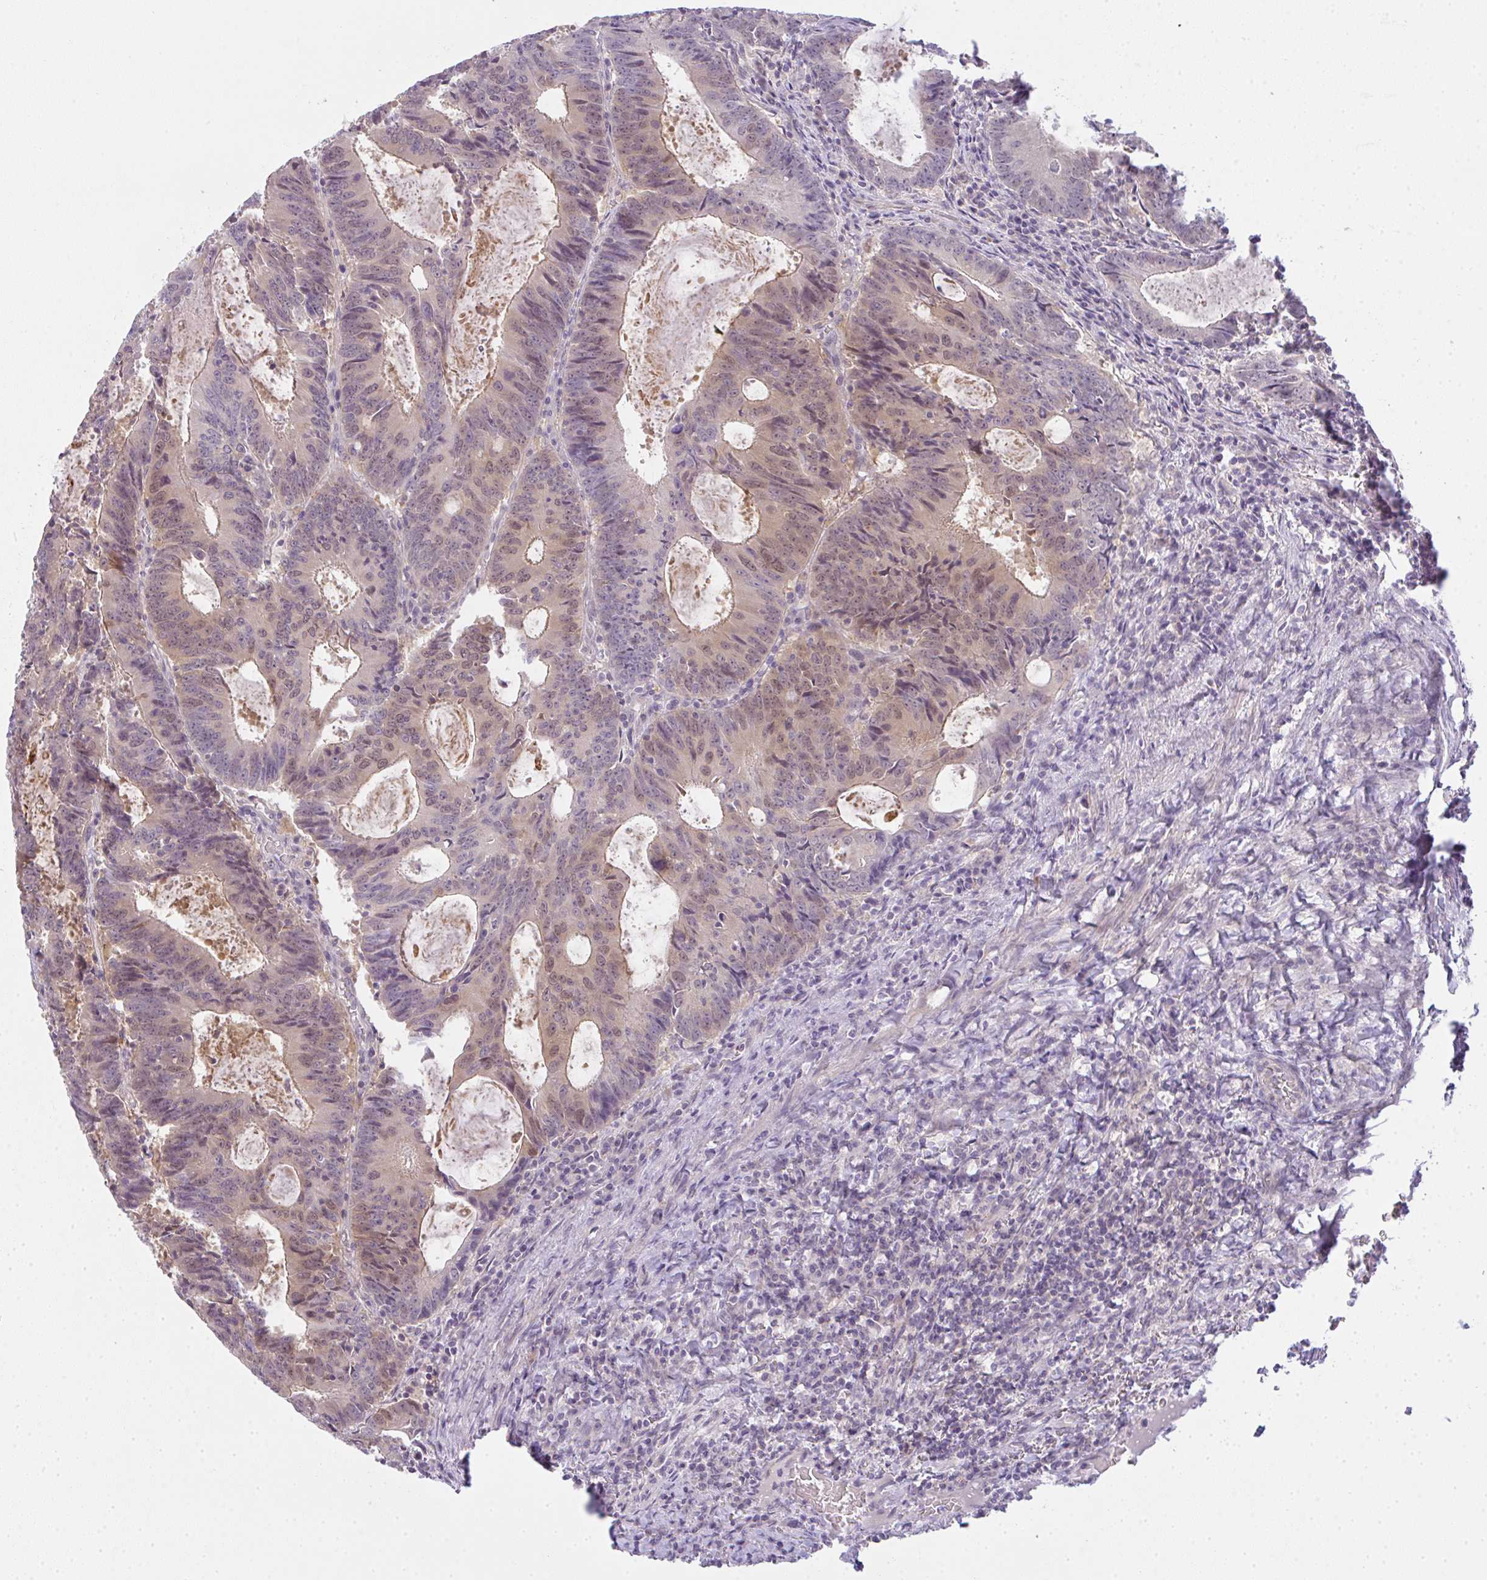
{"staining": {"intensity": "weak", "quantity": "<25%", "location": "nuclear"}, "tissue": "colorectal cancer", "cell_type": "Tumor cells", "image_type": "cancer", "snomed": [{"axis": "morphology", "description": "Adenocarcinoma, NOS"}, {"axis": "topography", "description": "Colon"}], "caption": "Tumor cells are negative for protein expression in human colorectal cancer (adenocarcinoma).", "gene": "CSE1L", "patient": {"sex": "male", "age": 67}}